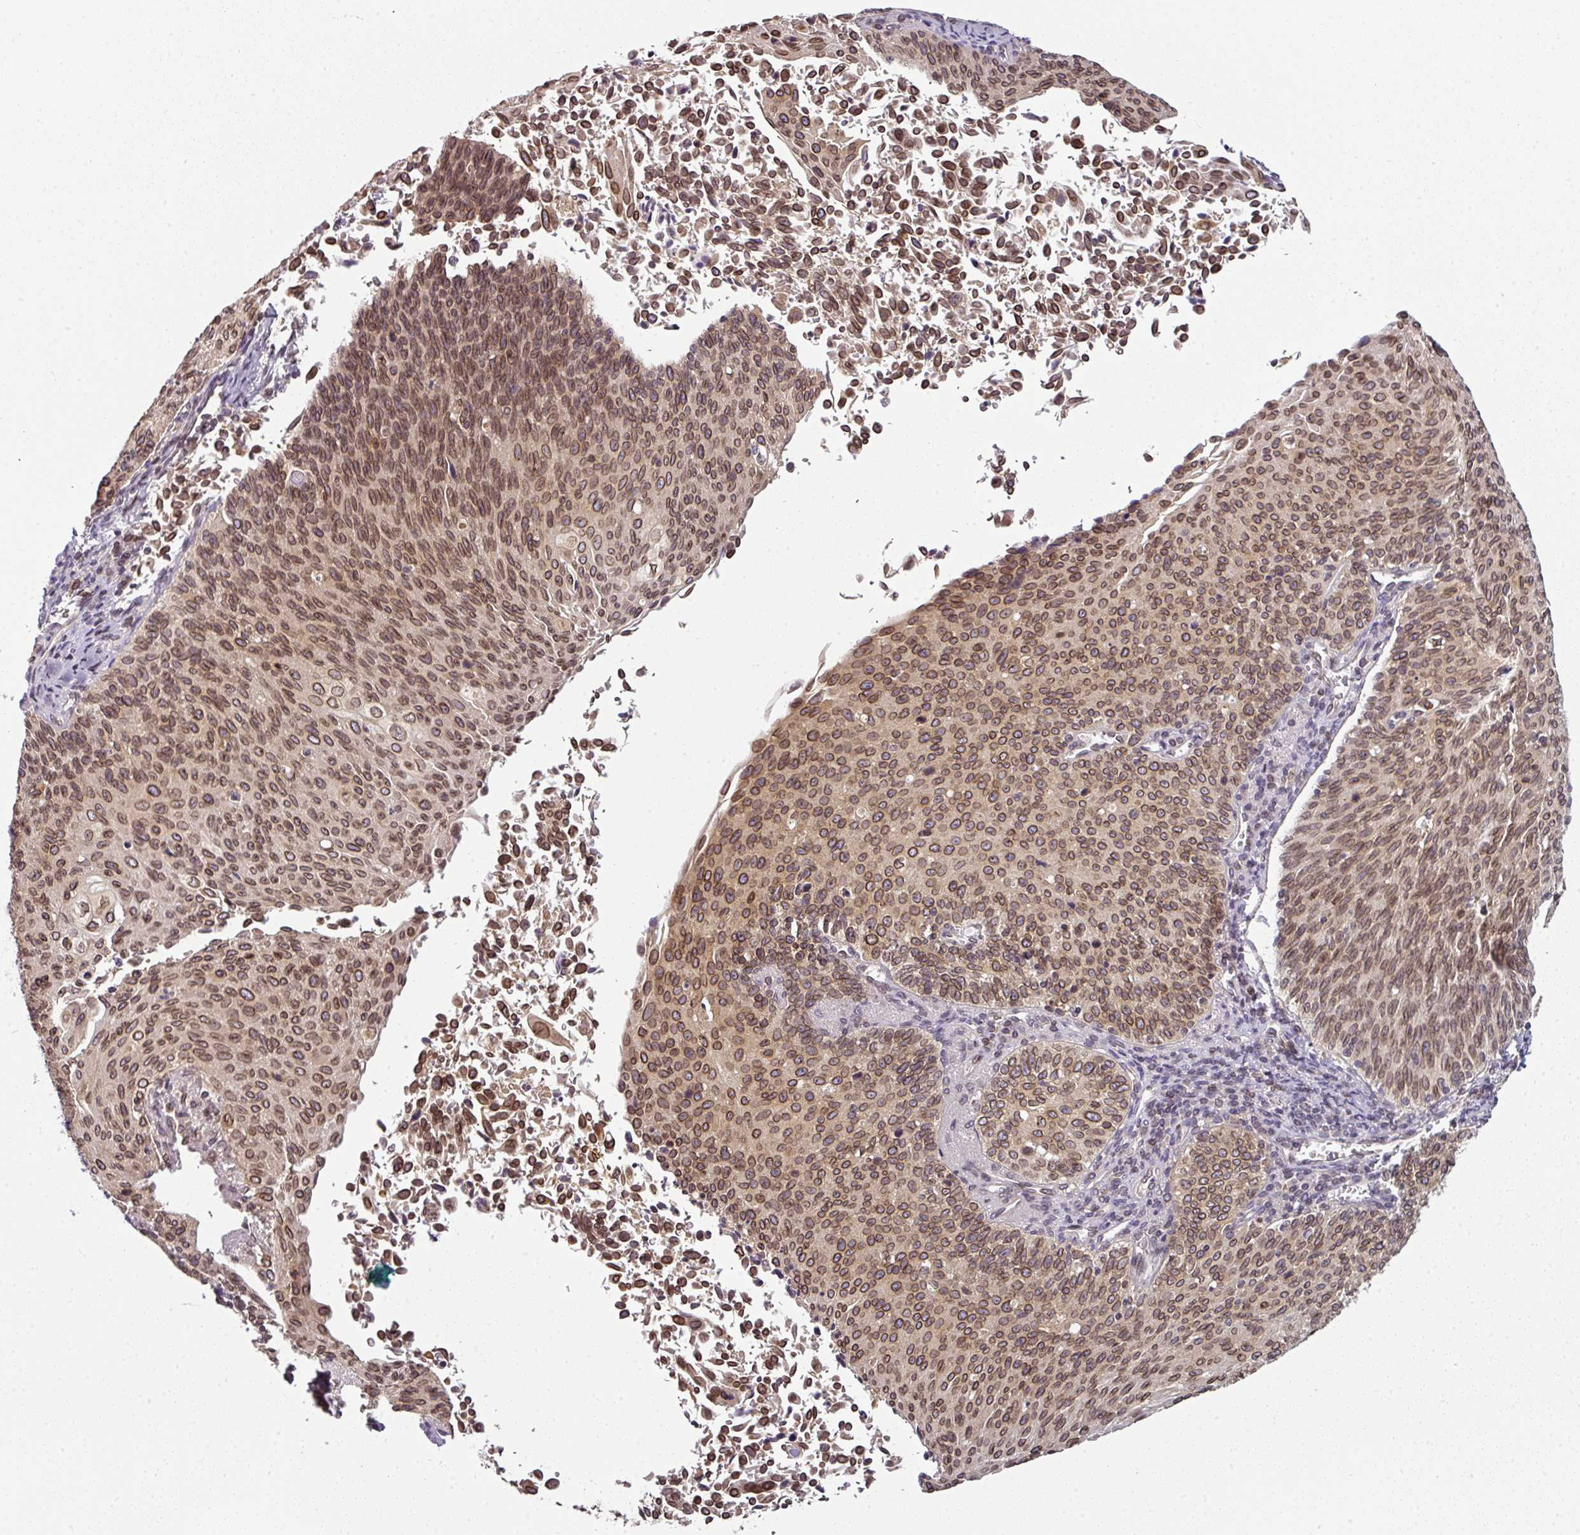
{"staining": {"intensity": "moderate", "quantity": ">75%", "location": "cytoplasmic/membranous,nuclear"}, "tissue": "cervical cancer", "cell_type": "Tumor cells", "image_type": "cancer", "snomed": [{"axis": "morphology", "description": "Squamous cell carcinoma, NOS"}, {"axis": "topography", "description": "Cervix"}], "caption": "DAB immunohistochemical staining of cervical squamous cell carcinoma reveals moderate cytoplasmic/membranous and nuclear protein staining in about >75% of tumor cells.", "gene": "RANGAP1", "patient": {"sex": "female", "age": 55}}